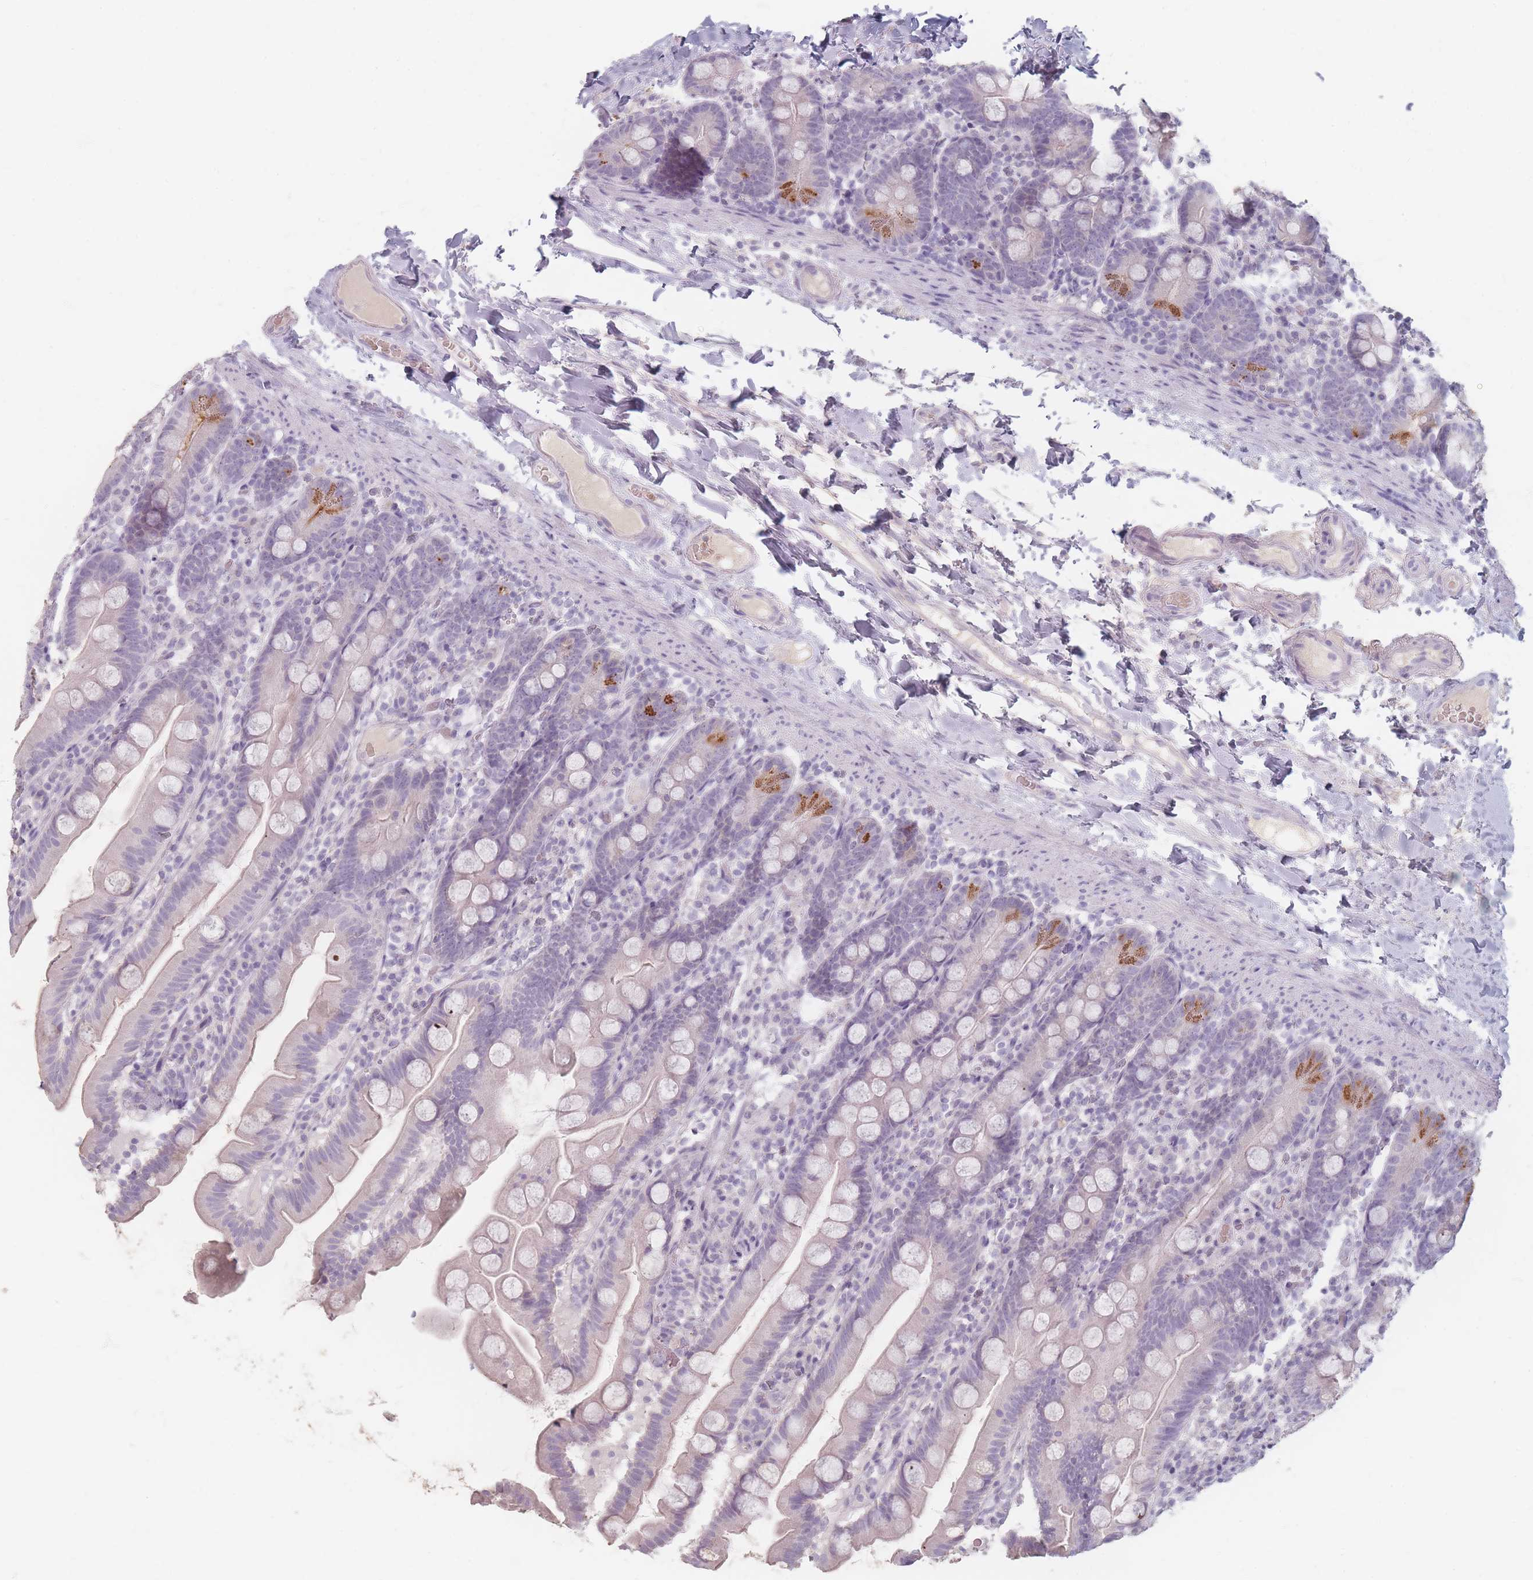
{"staining": {"intensity": "strong", "quantity": "<25%", "location": "cytoplasmic/membranous"}, "tissue": "small intestine", "cell_type": "Glandular cells", "image_type": "normal", "snomed": [{"axis": "morphology", "description": "Normal tissue, NOS"}, {"axis": "topography", "description": "Small intestine"}], "caption": "High-power microscopy captured an immunohistochemistry photomicrograph of benign small intestine, revealing strong cytoplasmic/membranous expression in about <25% of glandular cells.", "gene": "HELZ2", "patient": {"sex": "female", "age": 68}}